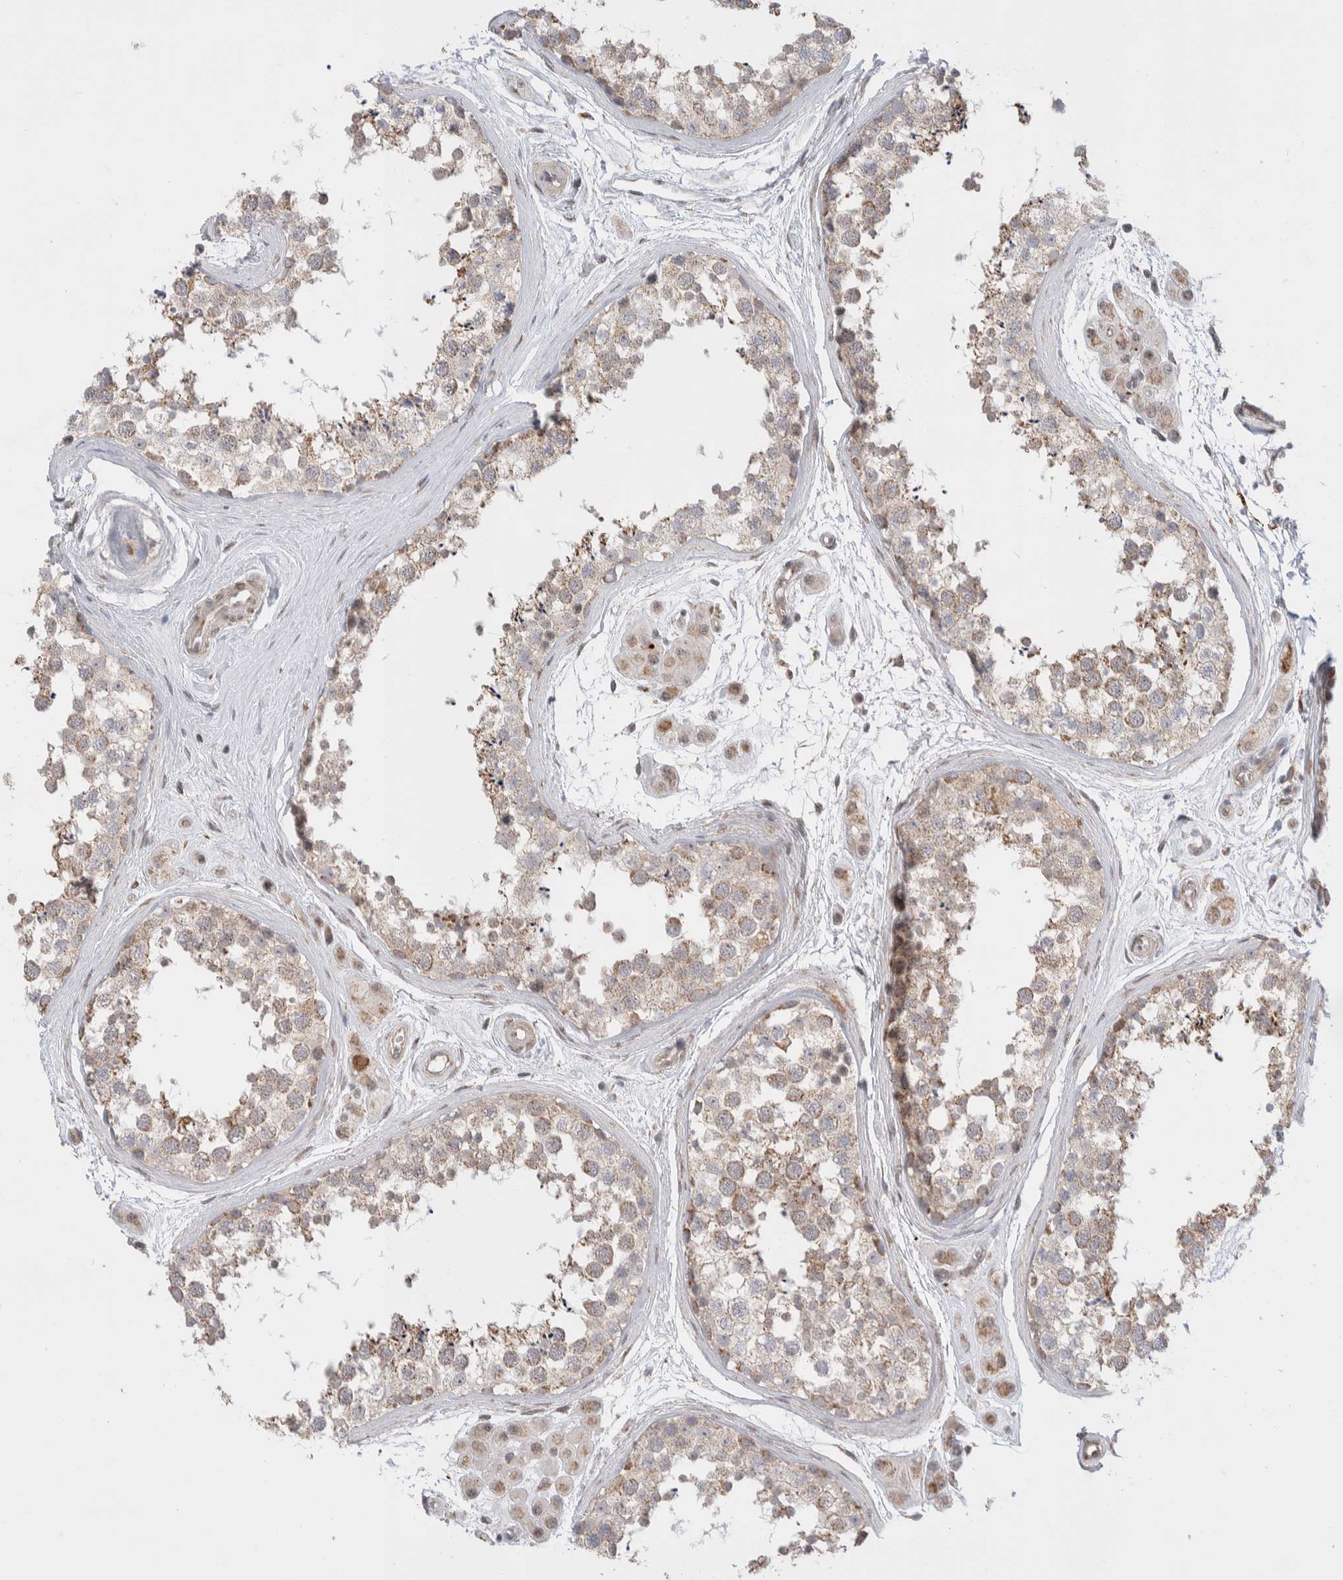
{"staining": {"intensity": "weak", "quantity": ">75%", "location": "cytoplasmic/membranous"}, "tissue": "testis", "cell_type": "Cells in seminiferous ducts", "image_type": "normal", "snomed": [{"axis": "morphology", "description": "Normal tissue, NOS"}, {"axis": "topography", "description": "Testis"}], "caption": "High-power microscopy captured an immunohistochemistry (IHC) image of benign testis, revealing weak cytoplasmic/membranous expression in approximately >75% of cells in seminiferous ducts. The staining was performed using DAB to visualize the protein expression in brown, while the nuclei were stained in blue with hematoxylin (Magnification: 20x).", "gene": "ZNF695", "patient": {"sex": "male", "age": 56}}